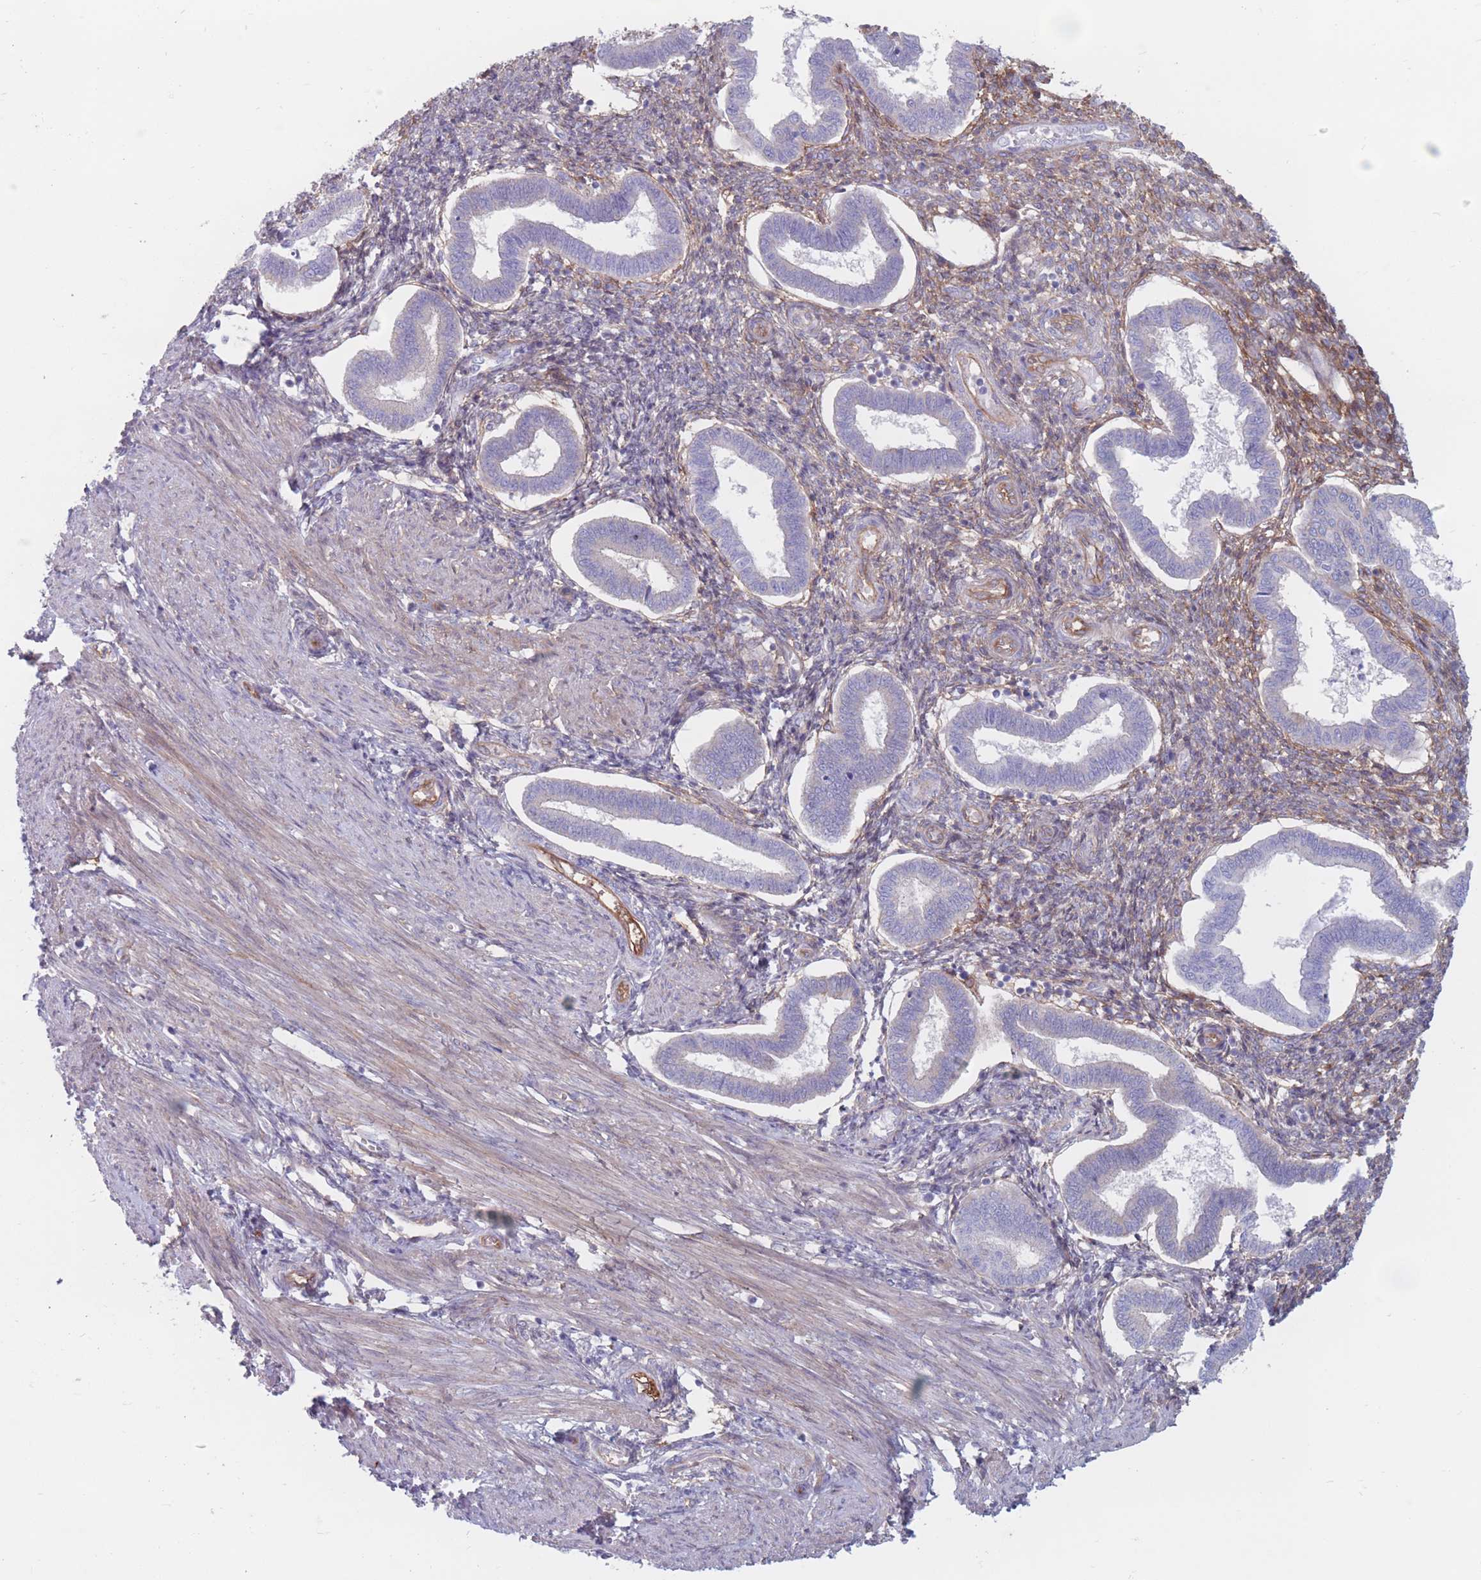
{"staining": {"intensity": "moderate", "quantity": "25%-75%", "location": "cytoplasmic/membranous"}, "tissue": "endometrium", "cell_type": "Cells in endometrial stroma", "image_type": "normal", "snomed": [{"axis": "morphology", "description": "Normal tissue, NOS"}, {"axis": "topography", "description": "Endometrium"}], "caption": "Approximately 25%-75% of cells in endometrial stroma in normal endometrium exhibit moderate cytoplasmic/membranous protein staining as visualized by brown immunohistochemical staining.", "gene": "PLPP1", "patient": {"sex": "female", "age": 24}}